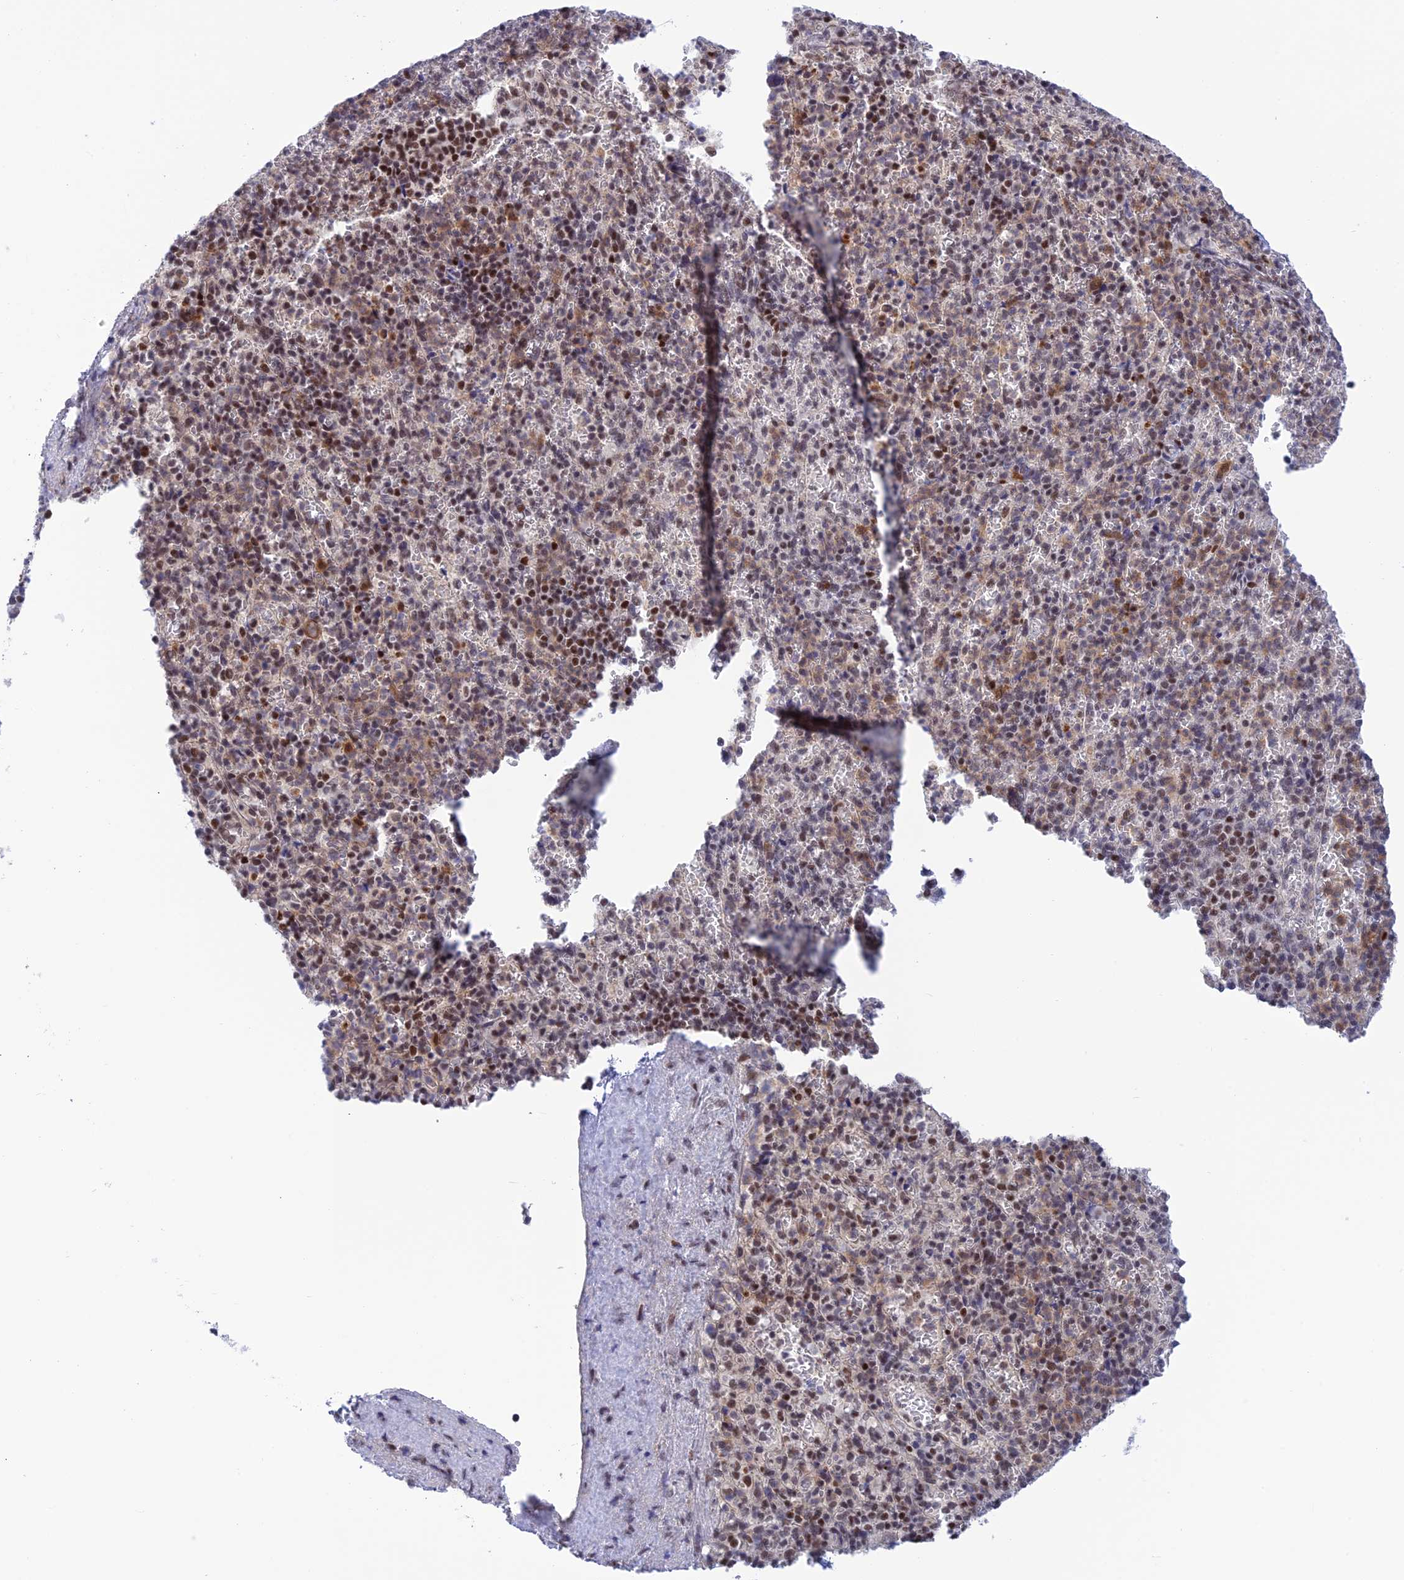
{"staining": {"intensity": "moderate", "quantity": "<25%", "location": "cytoplasmic/membranous,nuclear"}, "tissue": "spleen", "cell_type": "Cells in red pulp", "image_type": "normal", "snomed": [{"axis": "morphology", "description": "Normal tissue, NOS"}, {"axis": "topography", "description": "Spleen"}], "caption": "This micrograph displays immunohistochemistry staining of unremarkable spleen, with low moderate cytoplasmic/membranous,nuclear positivity in about <25% of cells in red pulp.", "gene": "TCEA1", "patient": {"sex": "female", "age": 74}}